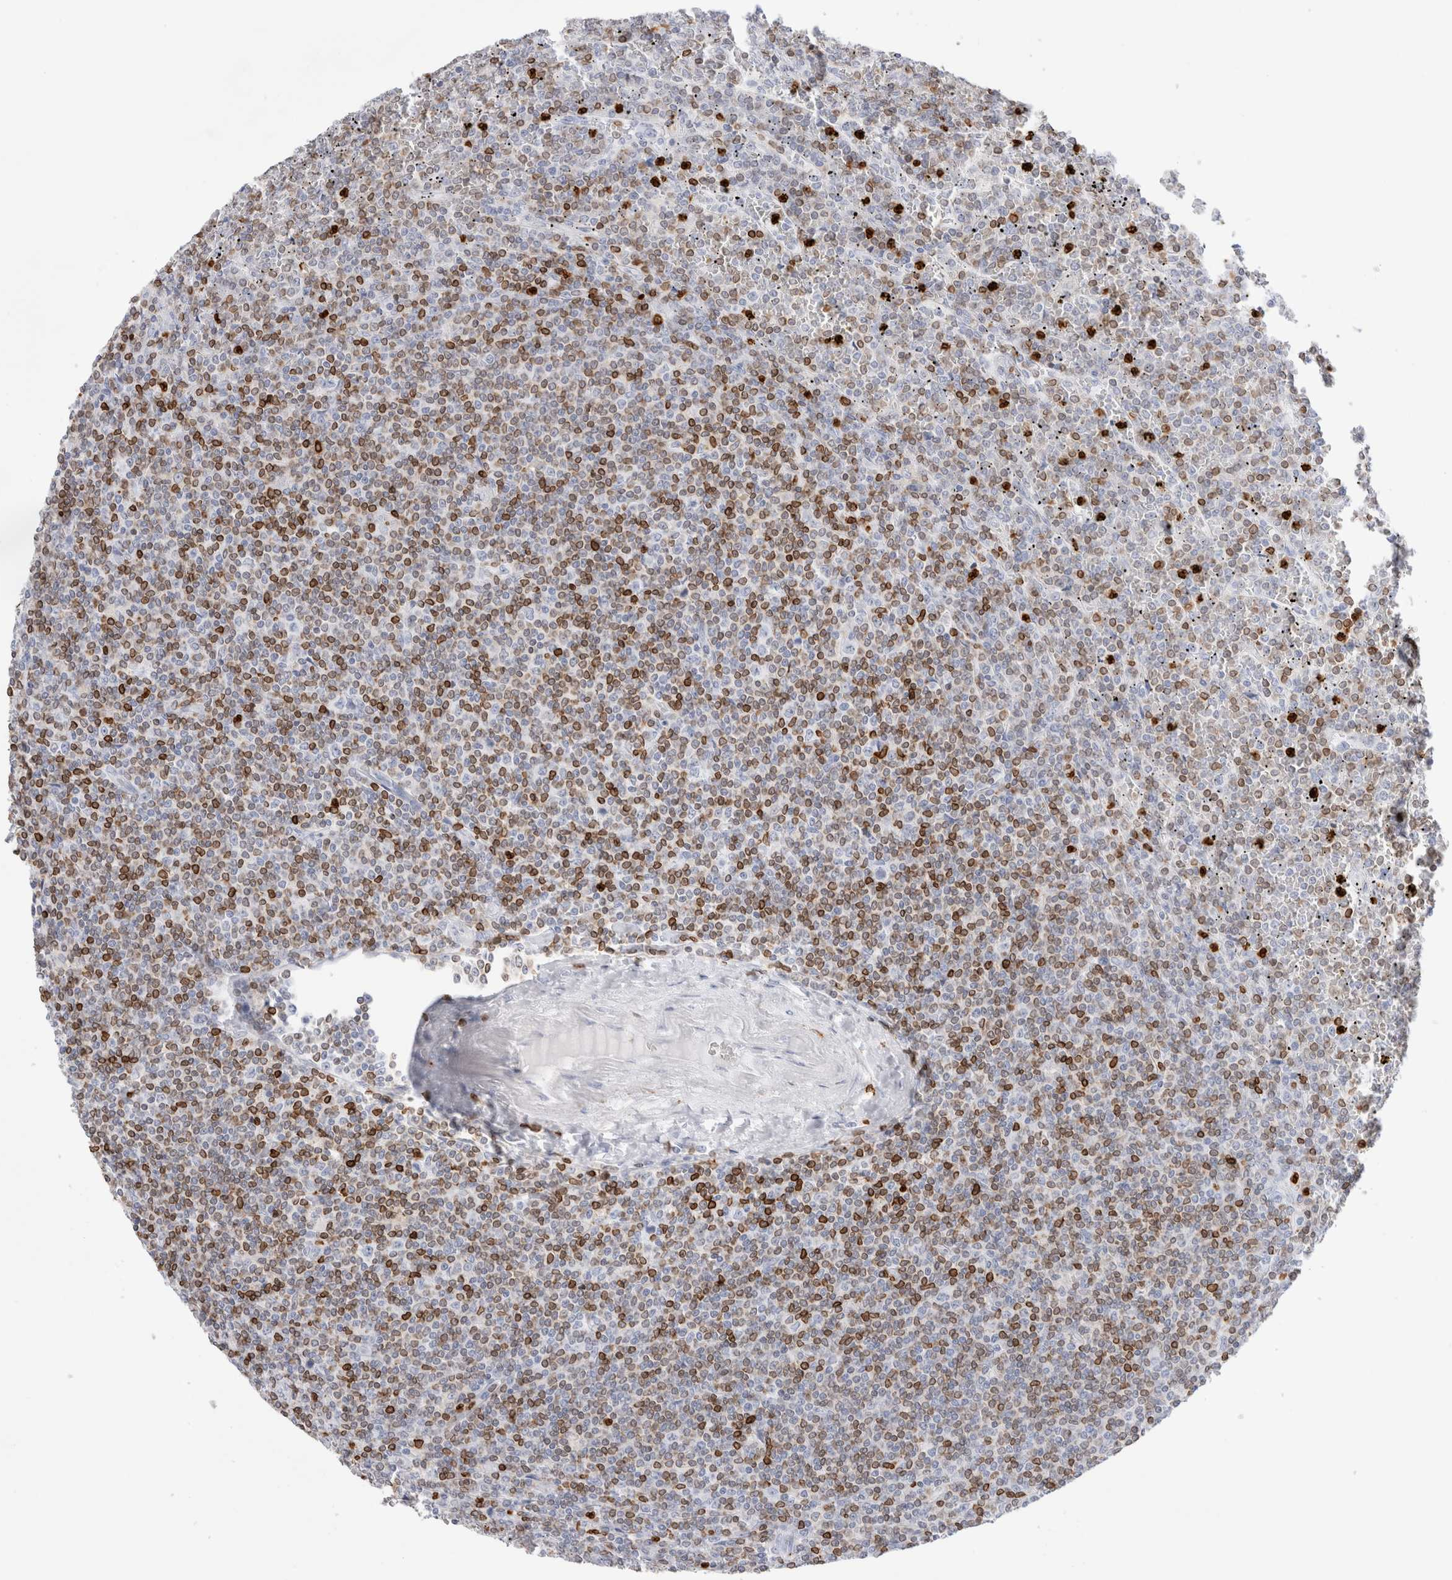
{"staining": {"intensity": "moderate", "quantity": "25%-75%", "location": "cytoplasmic/membranous"}, "tissue": "lymphoma", "cell_type": "Tumor cells", "image_type": "cancer", "snomed": [{"axis": "morphology", "description": "Malignant lymphoma, non-Hodgkin's type, Low grade"}, {"axis": "topography", "description": "Spleen"}], "caption": "The photomicrograph exhibits staining of lymphoma, revealing moderate cytoplasmic/membranous protein staining (brown color) within tumor cells.", "gene": "ALOX5AP", "patient": {"sex": "female", "age": 19}}